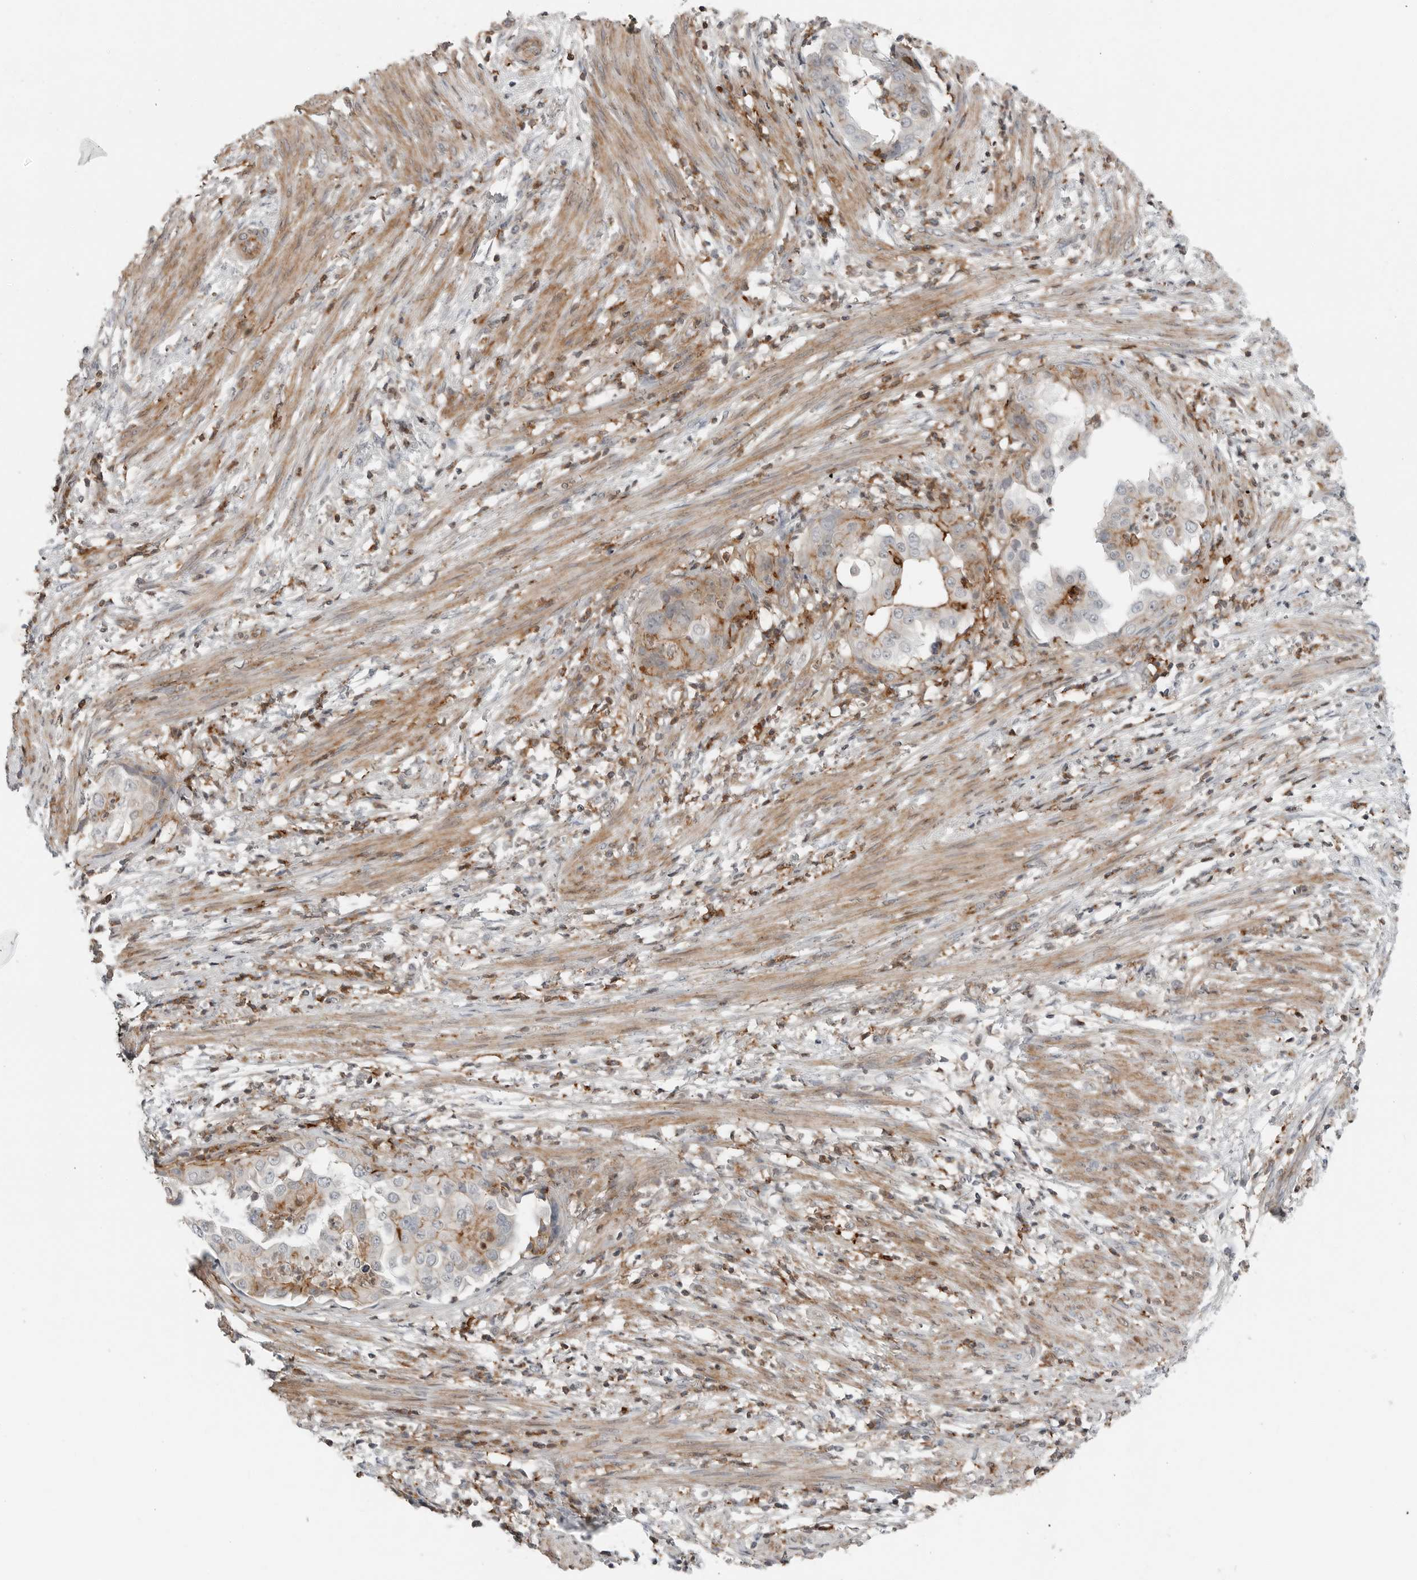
{"staining": {"intensity": "moderate", "quantity": "25%-75%", "location": "cytoplasmic/membranous"}, "tissue": "endometrial cancer", "cell_type": "Tumor cells", "image_type": "cancer", "snomed": [{"axis": "morphology", "description": "Adenocarcinoma, NOS"}, {"axis": "topography", "description": "Endometrium"}], "caption": "Adenocarcinoma (endometrial) stained with a brown dye reveals moderate cytoplasmic/membranous positive staining in approximately 25%-75% of tumor cells.", "gene": "LEFTY2", "patient": {"sex": "female", "age": 85}}